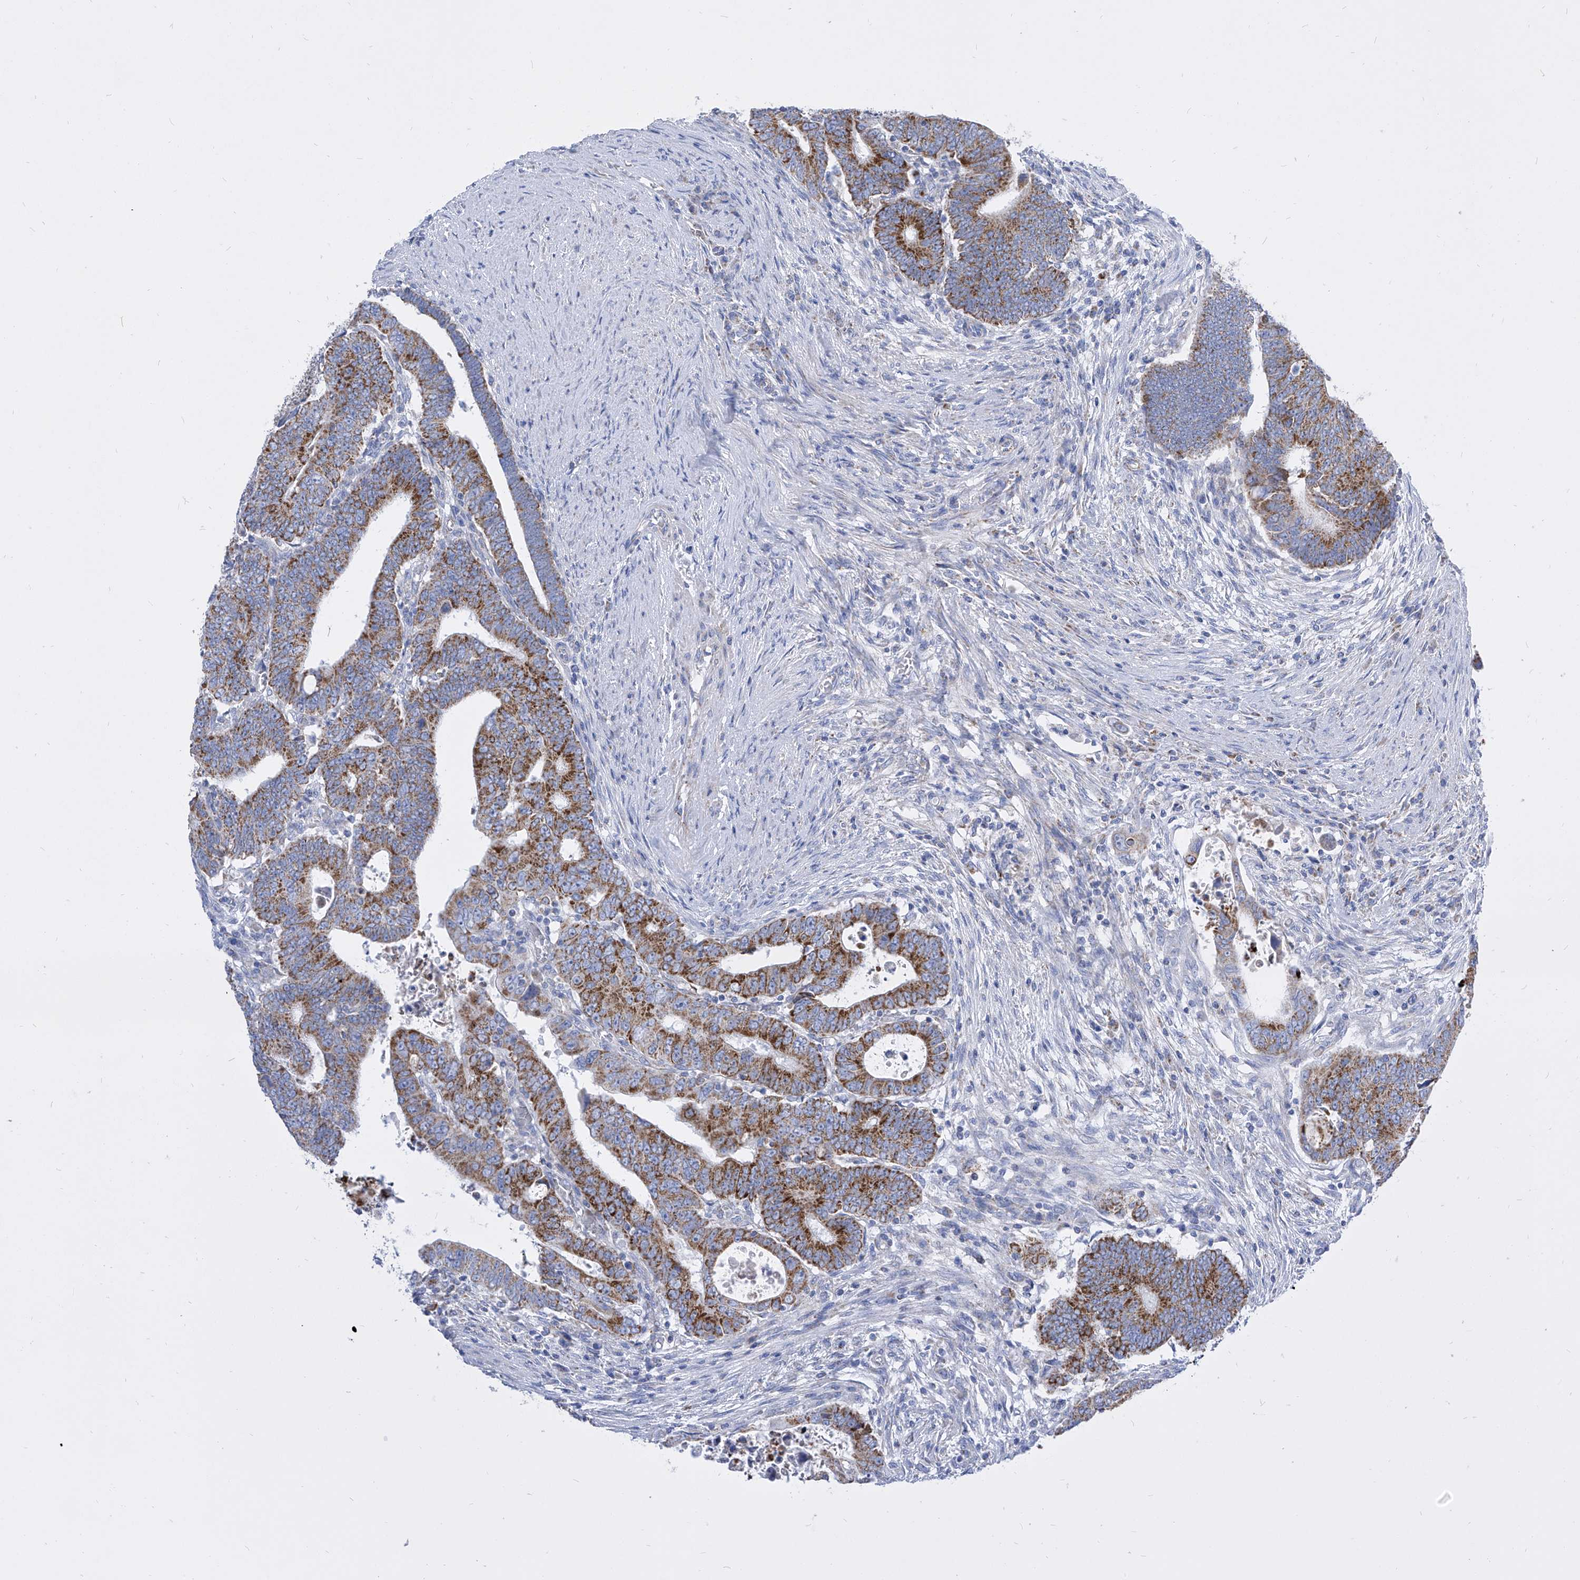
{"staining": {"intensity": "moderate", "quantity": ">75%", "location": "cytoplasmic/membranous"}, "tissue": "colorectal cancer", "cell_type": "Tumor cells", "image_type": "cancer", "snomed": [{"axis": "morphology", "description": "Normal tissue, NOS"}, {"axis": "morphology", "description": "Adenocarcinoma, NOS"}, {"axis": "topography", "description": "Rectum"}], "caption": "Immunohistochemistry of colorectal cancer displays medium levels of moderate cytoplasmic/membranous positivity in about >75% of tumor cells.", "gene": "COQ3", "patient": {"sex": "female", "age": 65}}